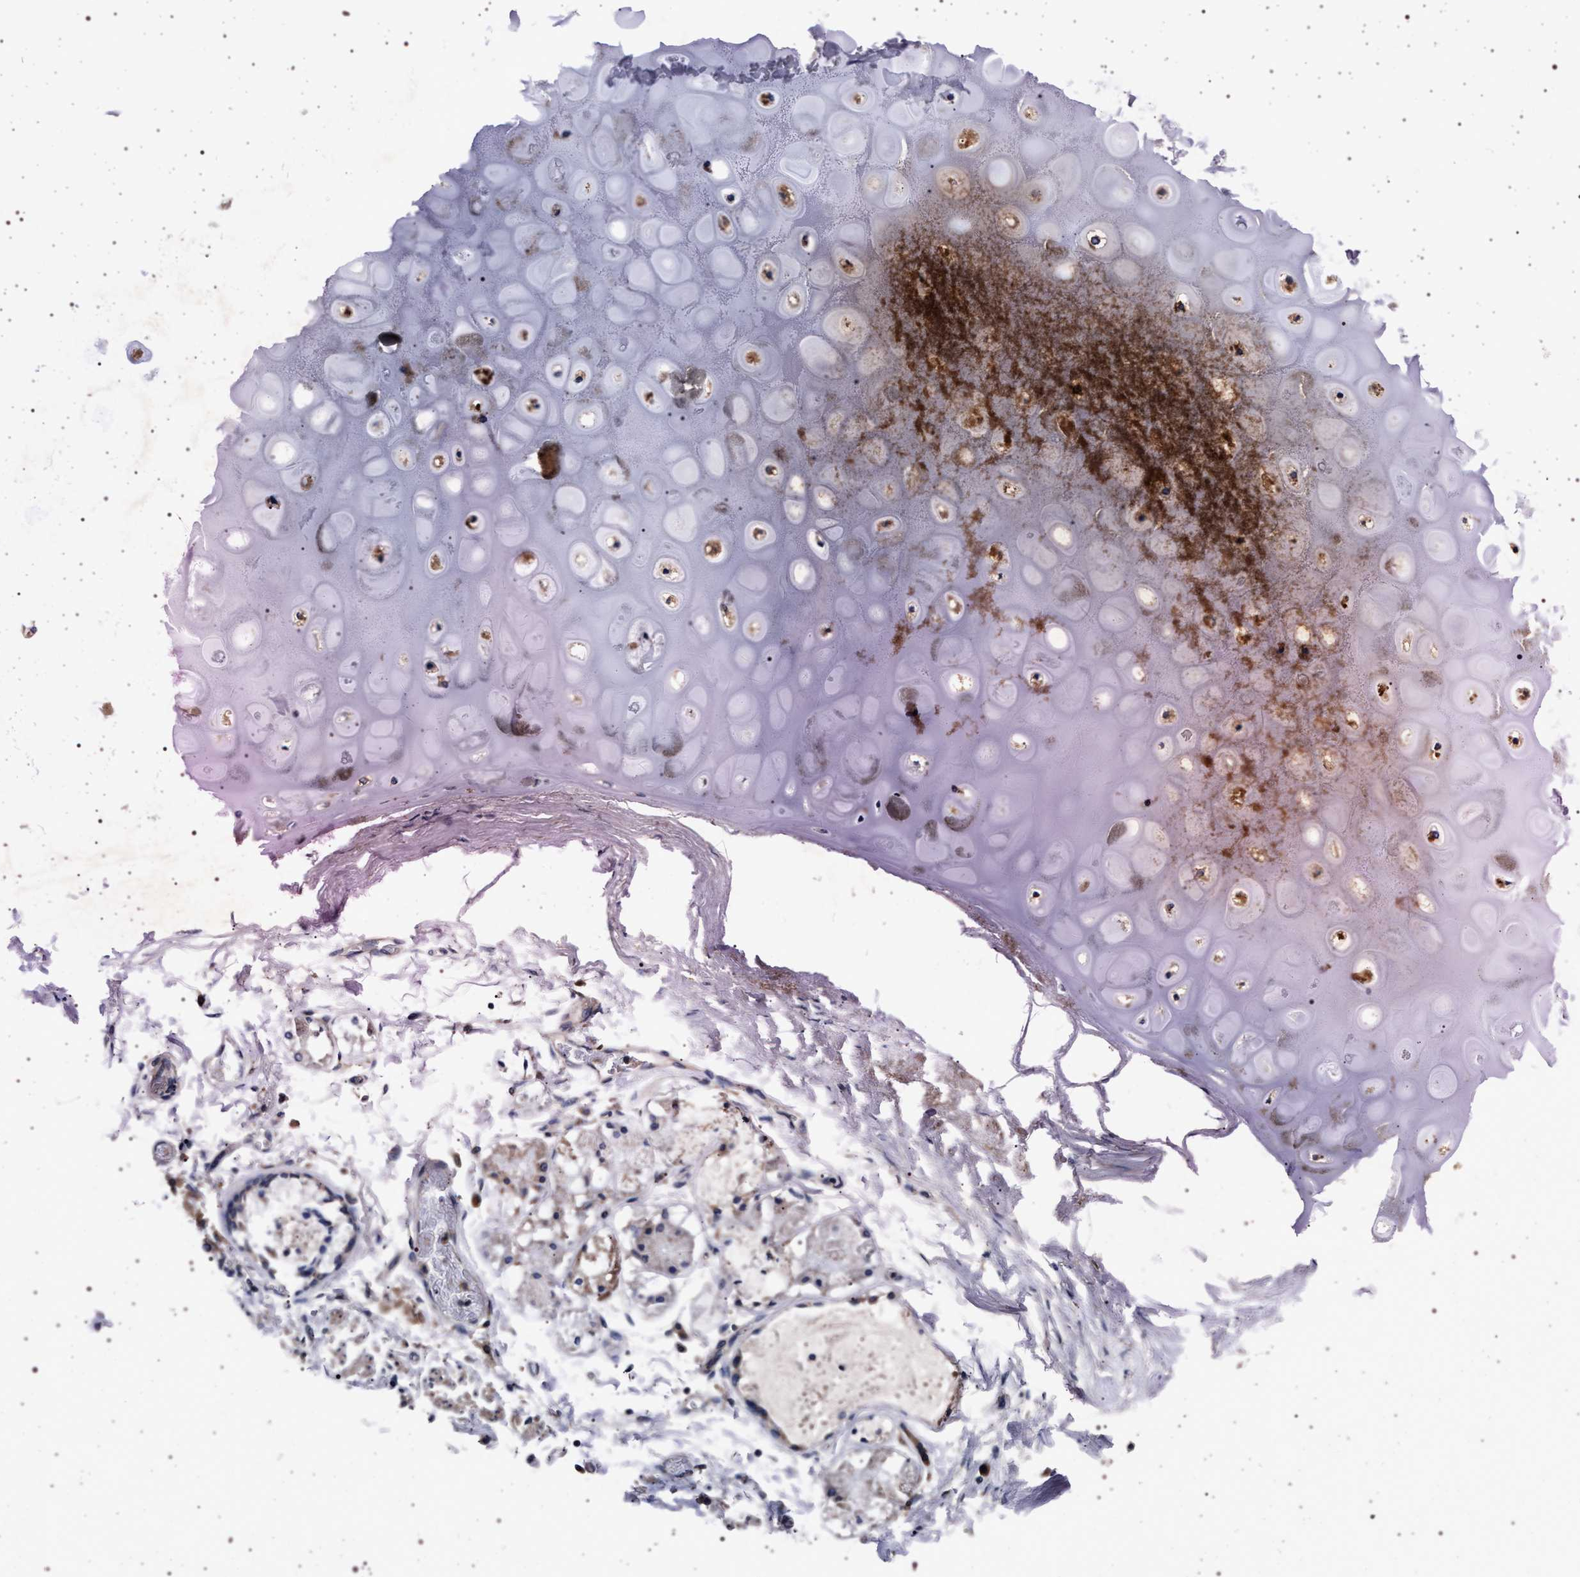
{"staining": {"intensity": "weak", "quantity": "25%-75%", "location": "cytoplasmic/membranous"}, "tissue": "adipose tissue", "cell_type": "Adipocytes", "image_type": "normal", "snomed": [{"axis": "morphology", "description": "Normal tissue, NOS"}, {"axis": "topography", "description": "Cartilage tissue"}, {"axis": "topography", "description": "Lung"}], "caption": "Protein expression analysis of unremarkable human adipose tissue reveals weak cytoplasmic/membranous positivity in approximately 25%-75% of adipocytes. (DAB (3,3'-diaminobenzidine) = brown stain, brightfield microscopy at high magnification).", "gene": "MAP3K2", "patient": {"sex": "female", "age": 77}}